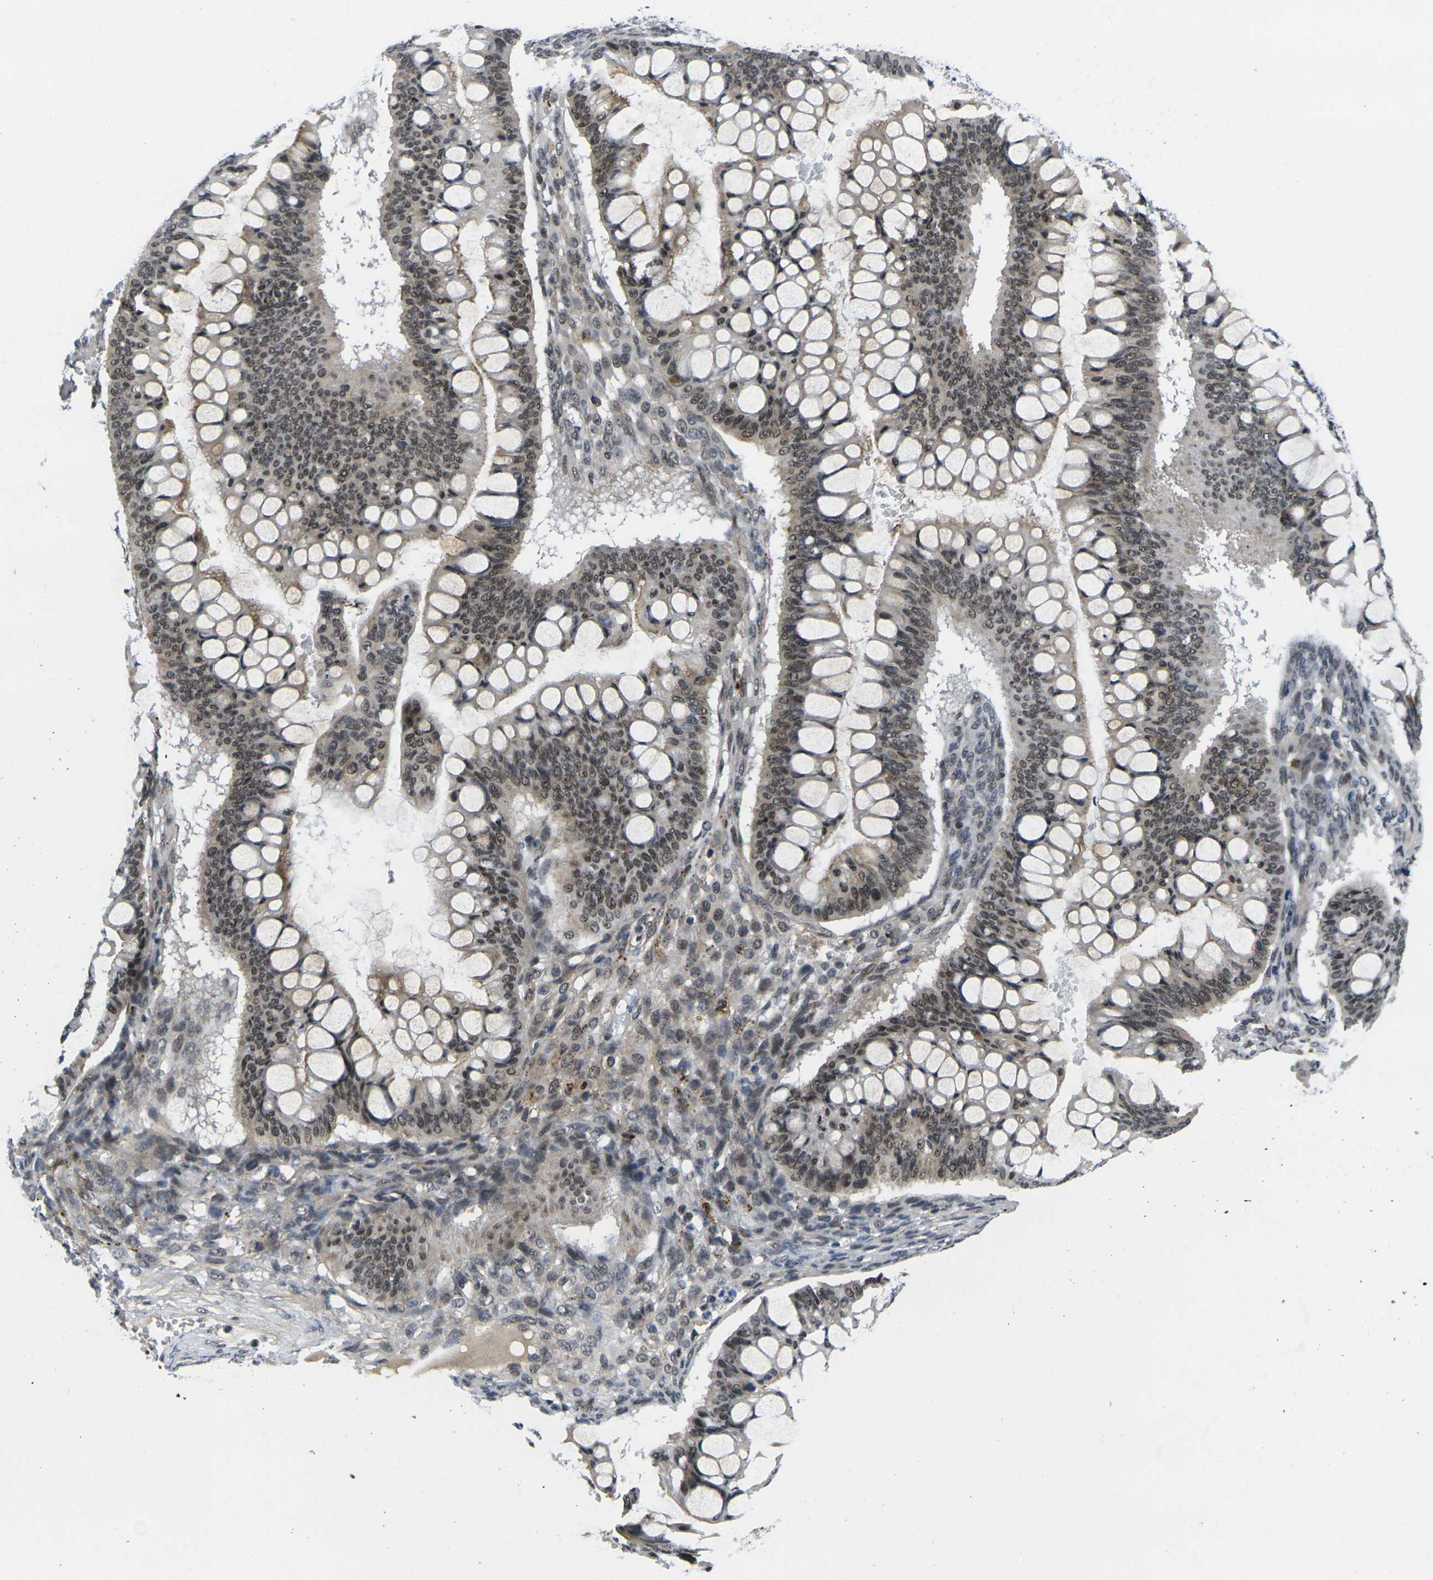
{"staining": {"intensity": "moderate", "quantity": ">75%", "location": "nuclear"}, "tissue": "ovarian cancer", "cell_type": "Tumor cells", "image_type": "cancer", "snomed": [{"axis": "morphology", "description": "Cystadenocarcinoma, mucinous, NOS"}, {"axis": "topography", "description": "Ovary"}], "caption": "Moderate nuclear protein positivity is identified in approximately >75% of tumor cells in ovarian cancer (mucinous cystadenocarcinoma). Immunohistochemistry stains the protein of interest in brown and the nuclei are stained blue.", "gene": "RBM7", "patient": {"sex": "female", "age": 73}}